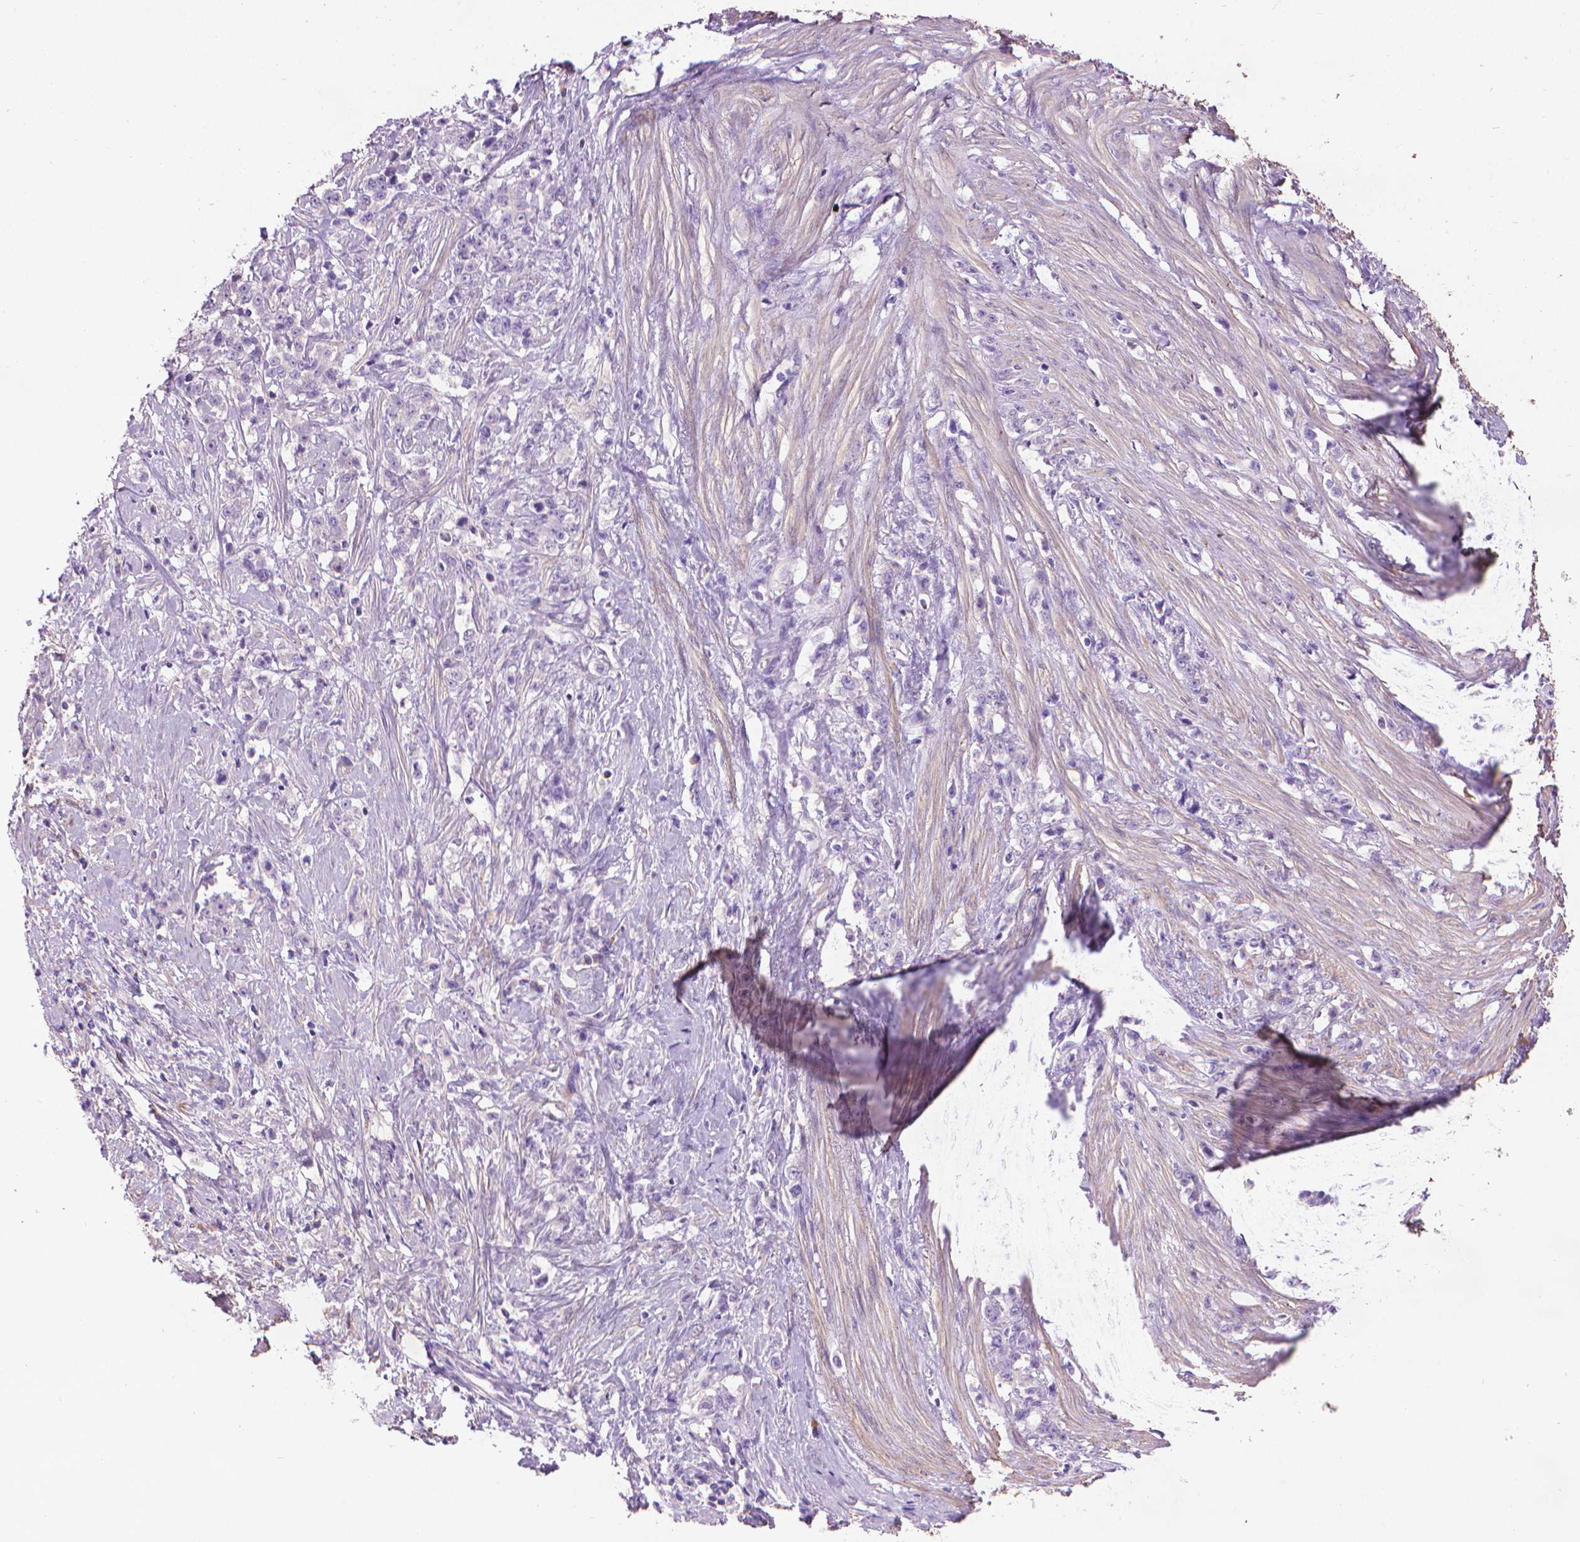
{"staining": {"intensity": "negative", "quantity": "none", "location": "none"}, "tissue": "stomach cancer", "cell_type": "Tumor cells", "image_type": "cancer", "snomed": [{"axis": "morphology", "description": "Adenocarcinoma, NOS"}, {"axis": "topography", "description": "Stomach, lower"}], "caption": "IHC histopathology image of stomach adenocarcinoma stained for a protein (brown), which exhibits no expression in tumor cells.", "gene": "AQP10", "patient": {"sex": "male", "age": 88}}